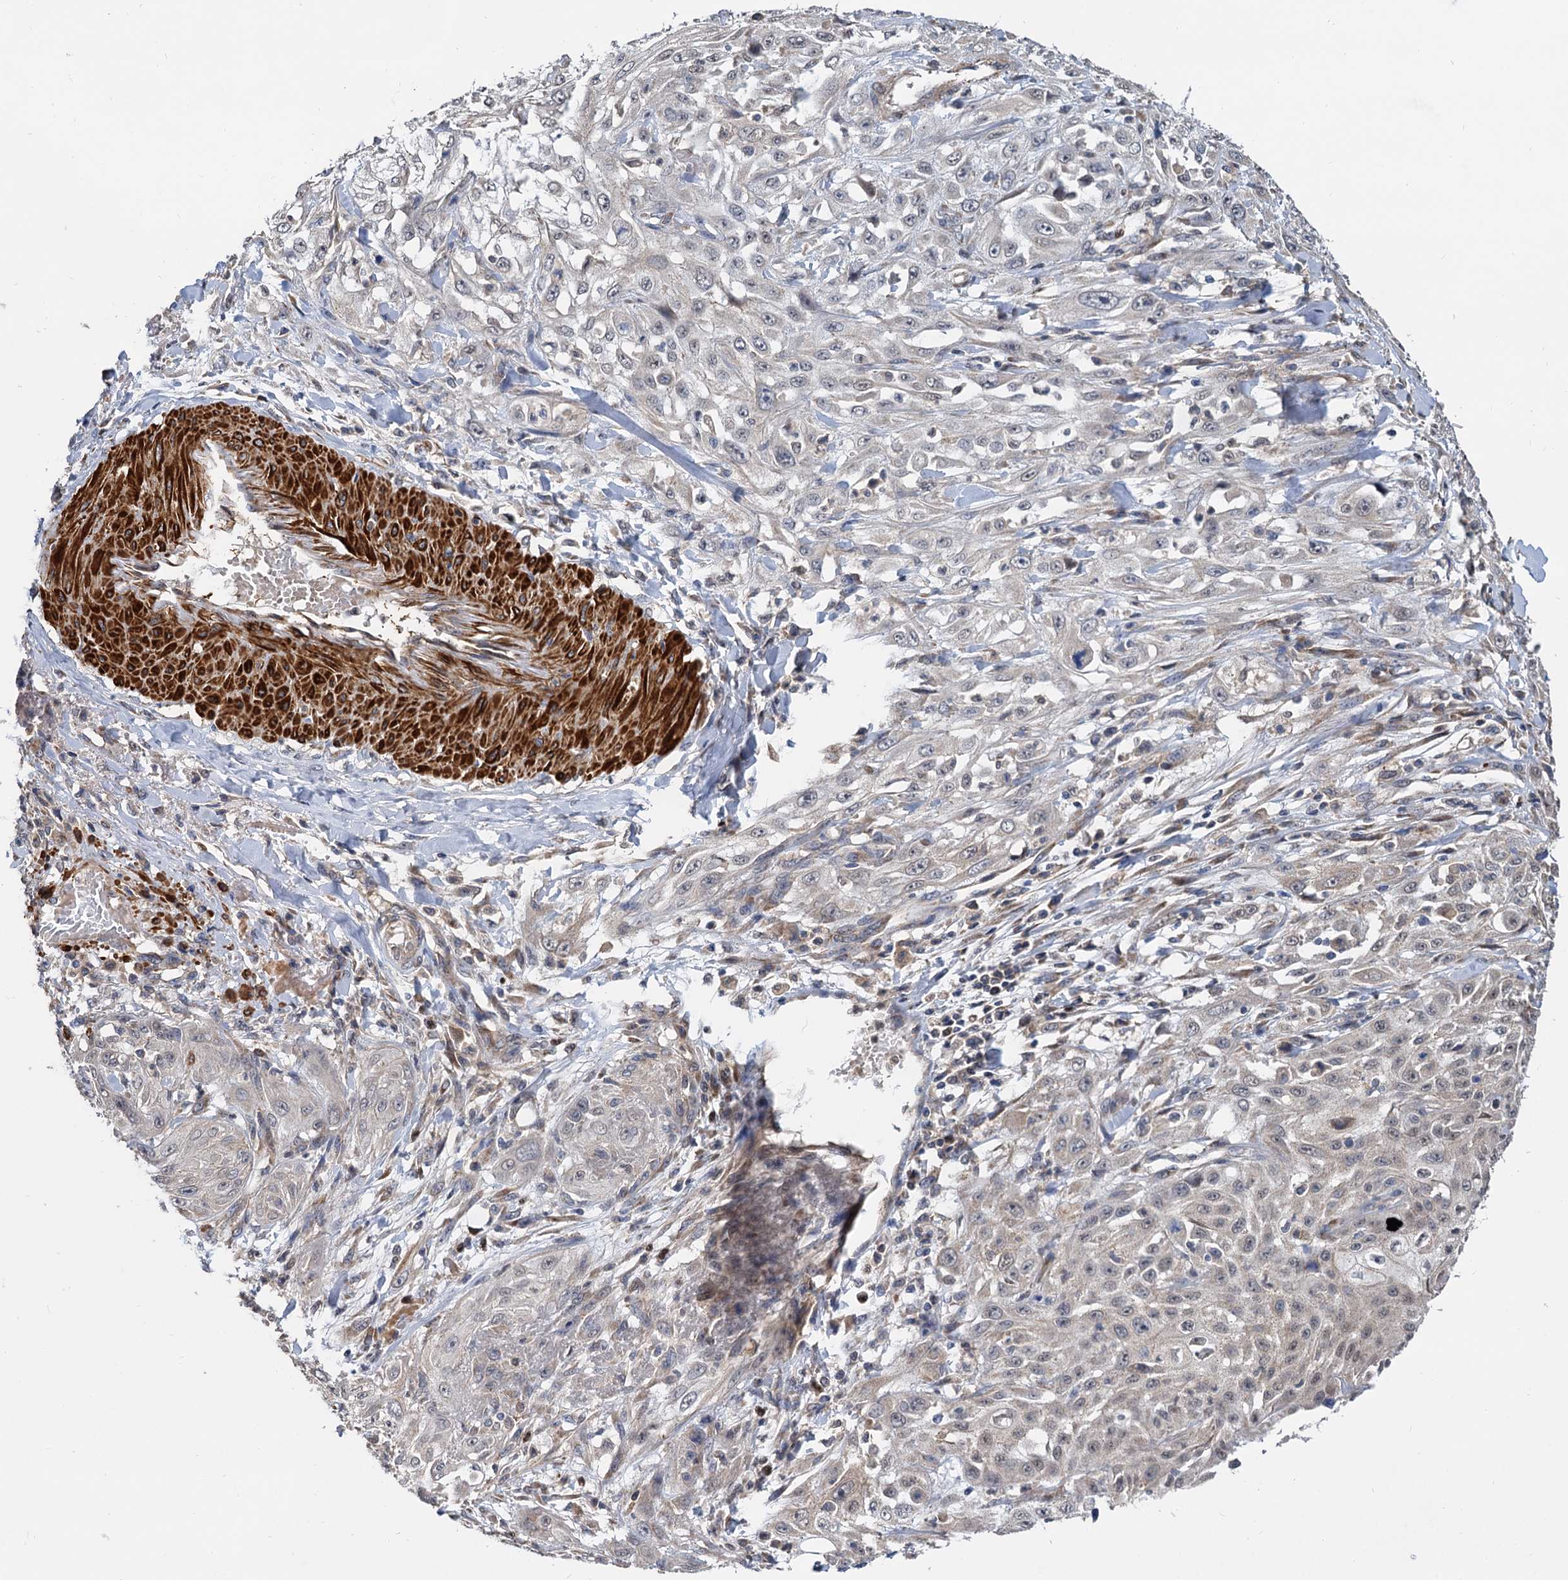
{"staining": {"intensity": "negative", "quantity": "none", "location": "none"}, "tissue": "skin cancer", "cell_type": "Tumor cells", "image_type": "cancer", "snomed": [{"axis": "morphology", "description": "Squamous cell carcinoma, NOS"}, {"axis": "morphology", "description": "Squamous cell carcinoma, metastatic, NOS"}, {"axis": "topography", "description": "Skin"}, {"axis": "topography", "description": "Lymph node"}], "caption": "The histopathology image reveals no significant staining in tumor cells of skin squamous cell carcinoma. (DAB (3,3'-diaminobenzidine) IHC with hematoxylin counter stain).", "gene": "ALKBH7", "patient": {"sex": "male", "age": 75}}